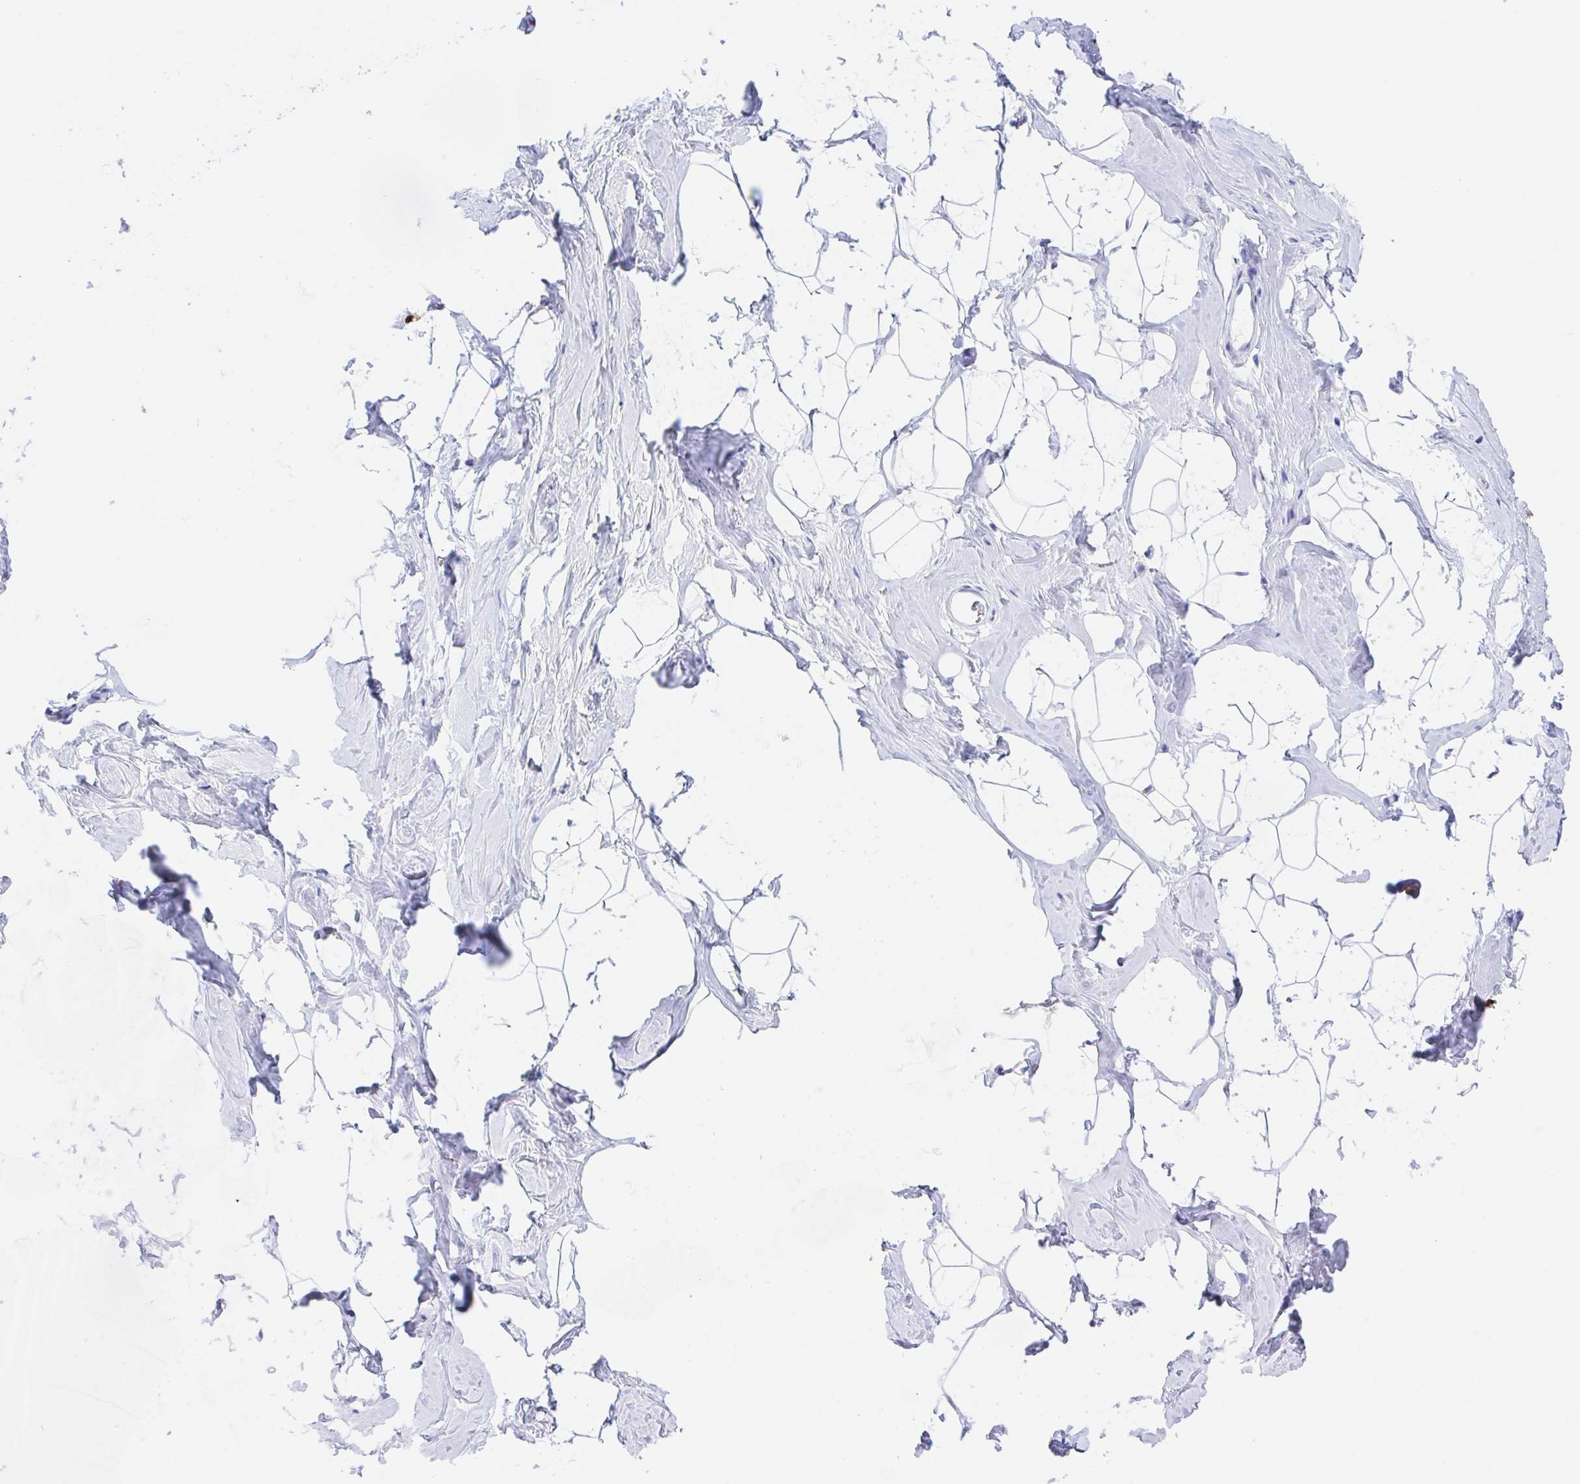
{"staining": {"intensity": "negative", "quantity": "none", "location": "none"}, "tissue": "breast", "cell_type": "Adipocytes", "image_type": "normal", "snomed": [{"axis": "morphology", "description": "Normal tissue, NOS"}, {"axis": "topography", "description": "Breast"}], "caption": "An immunohistochemistry photomicrograph of unremarkable breast is shown. There is no staining in adipocytes of breast. (DAB immunohistochemistry, high magnification).", "gene": "ANKRD9", "patient": {"sex": "female", "age": 32}}